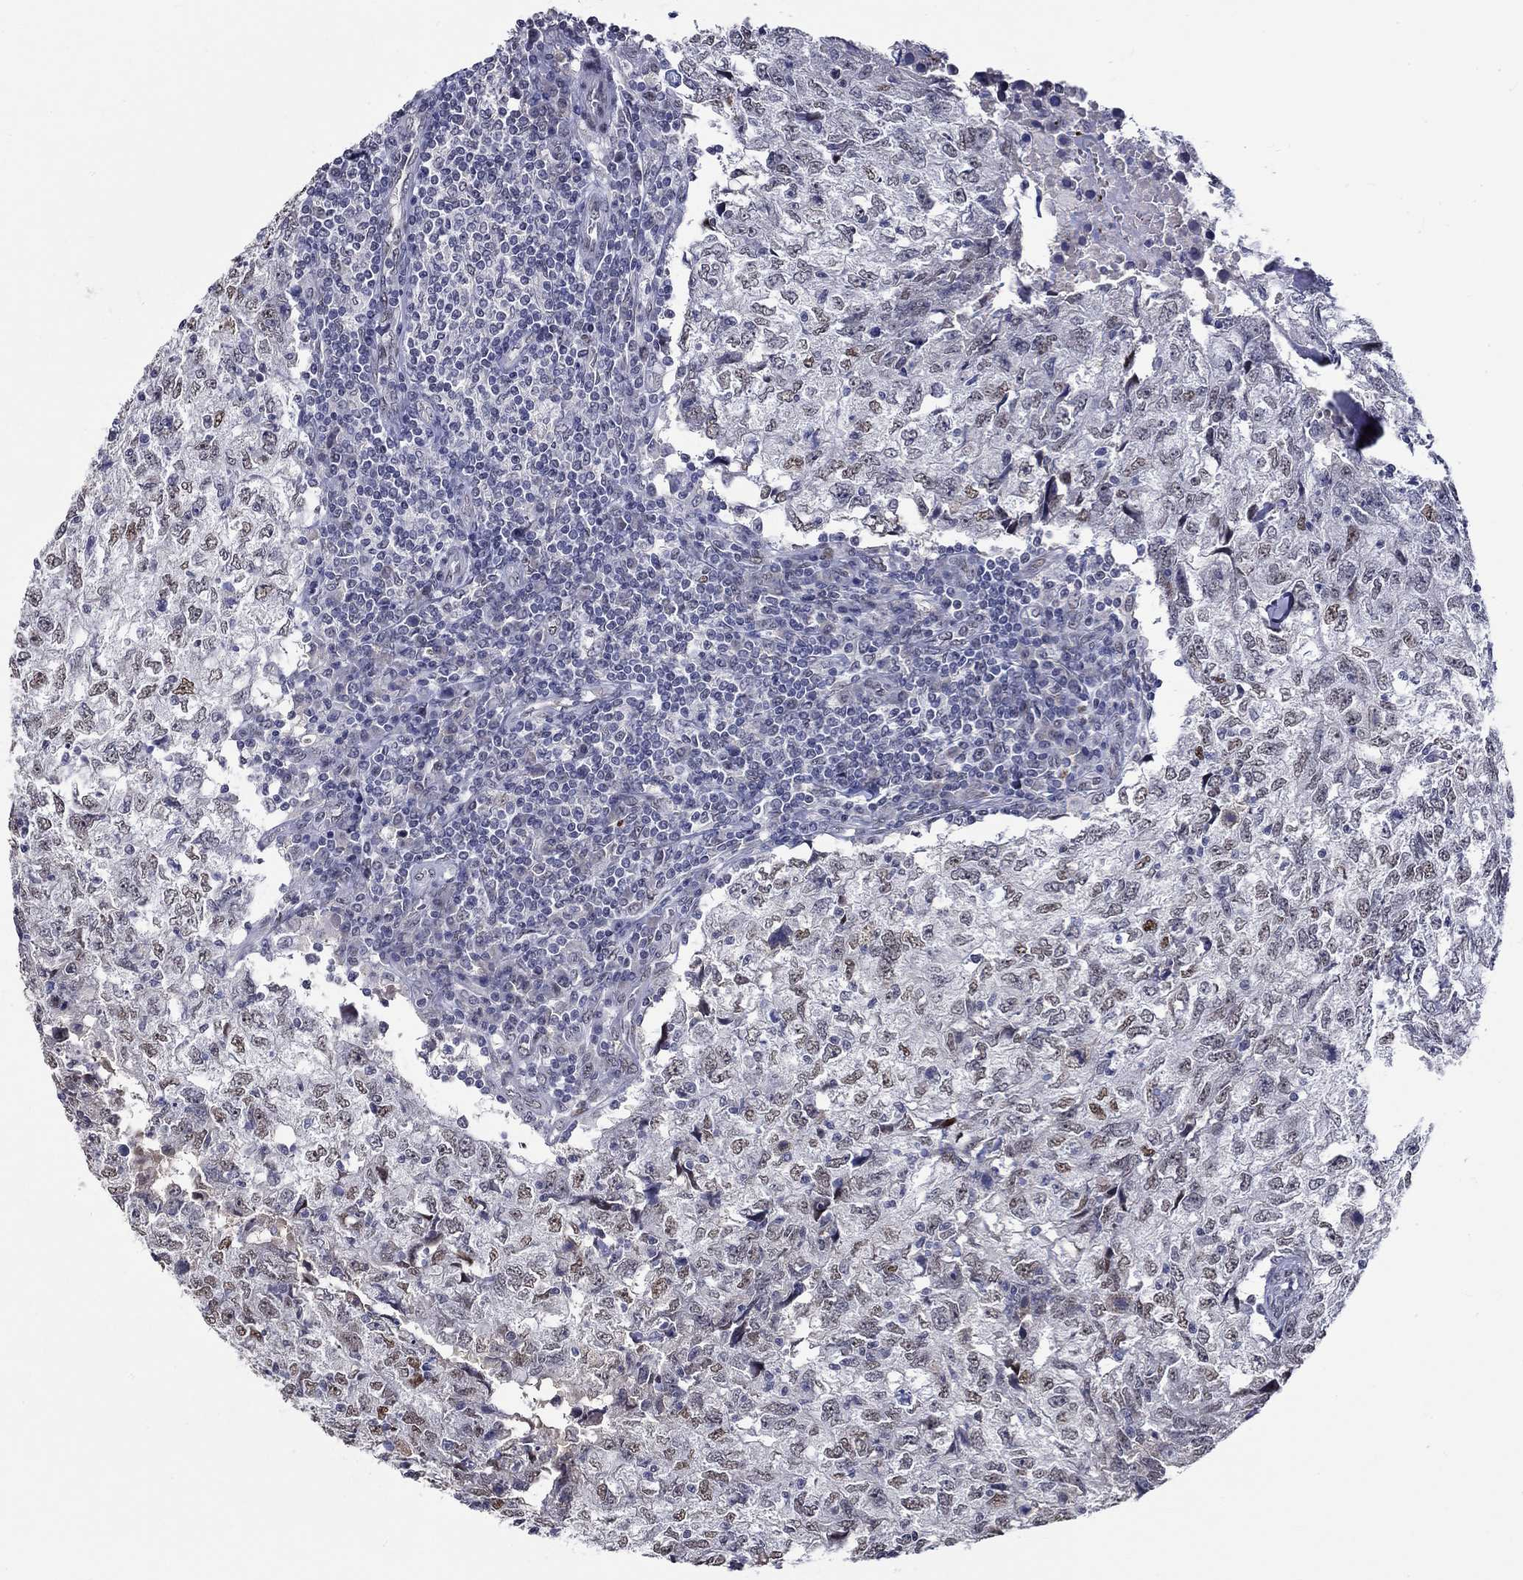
{"staining": {"intensity": "moderate", "quantity": "25%-75%", "location": "nuclear"}, "tissue": "breast cancer", "cell_type": "Tumor cells", "image_type": "cancer", "snomed": [{"axis": "morphology", "description": "Duct carcinoma"}, {"axis": "topography", "description": "Breast"}], "caption": "This is an image of IHC staining of infiltrating ductal carcinoma (breast), which shows moderate positivity in the nuclear of tumor cells.", "gene": "GATA2", "patient": {"sex": "female", "age": 30}}